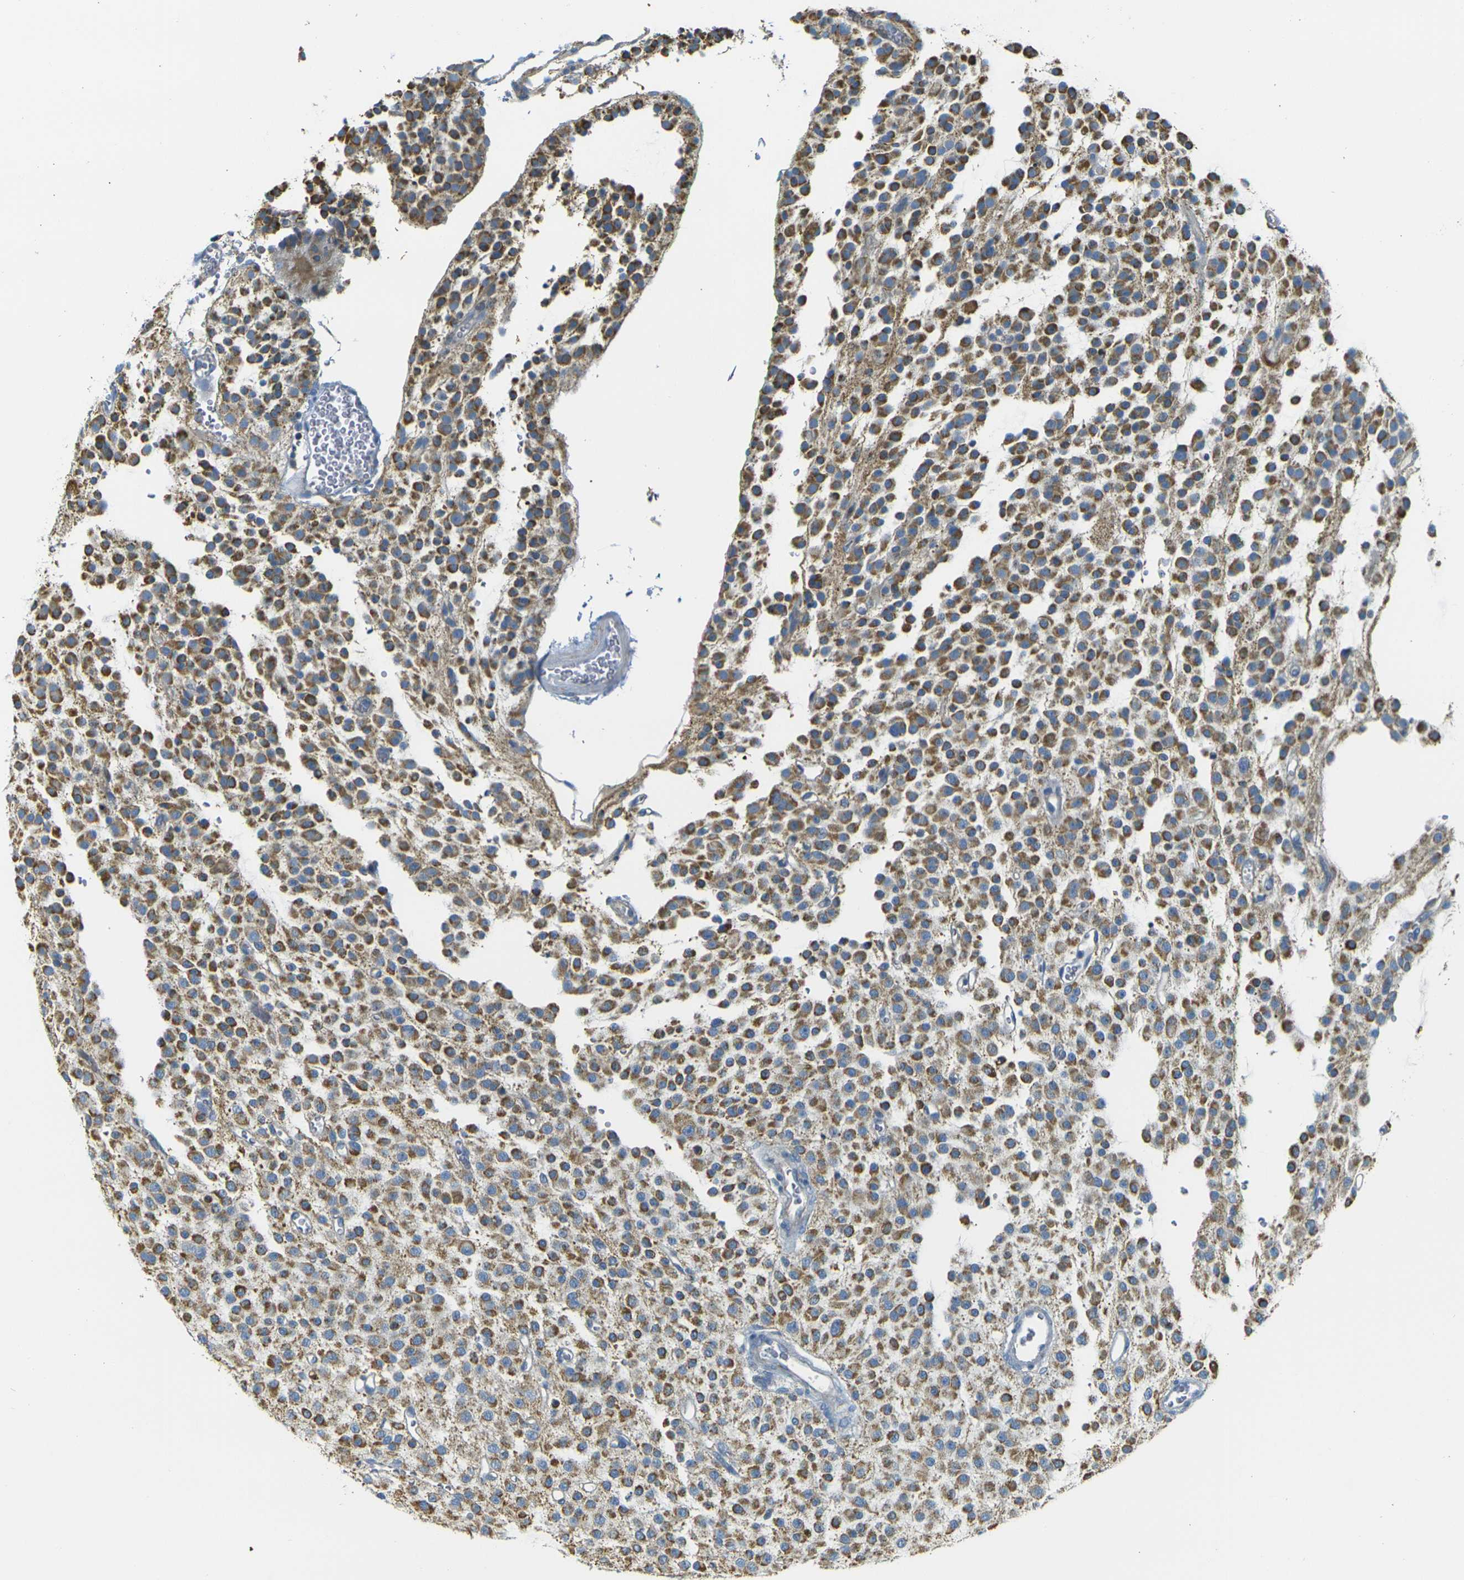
{"staining": {"intensity": "moderate", "quantity": ">75%", "location": "cytoplasmic/membranous"}, "tissue": "glioma", "cell_type": "Tumor cells", "image_type": "cancer", "snomed": [{"axis": "morphology", "description": "Glioma, malignant, Low grade"}, {"axis": "topography", "description": "Brain"}], "caption": "A high-resolution micrograph shows immunohistochemistry (IHC) staining of glioma, which exhibits moderate cytoplasmic/membranous expression in approximately >75% of tumor cells.", "gene": "PARD6B", "patient": {"sex": "male", "age": 38}}